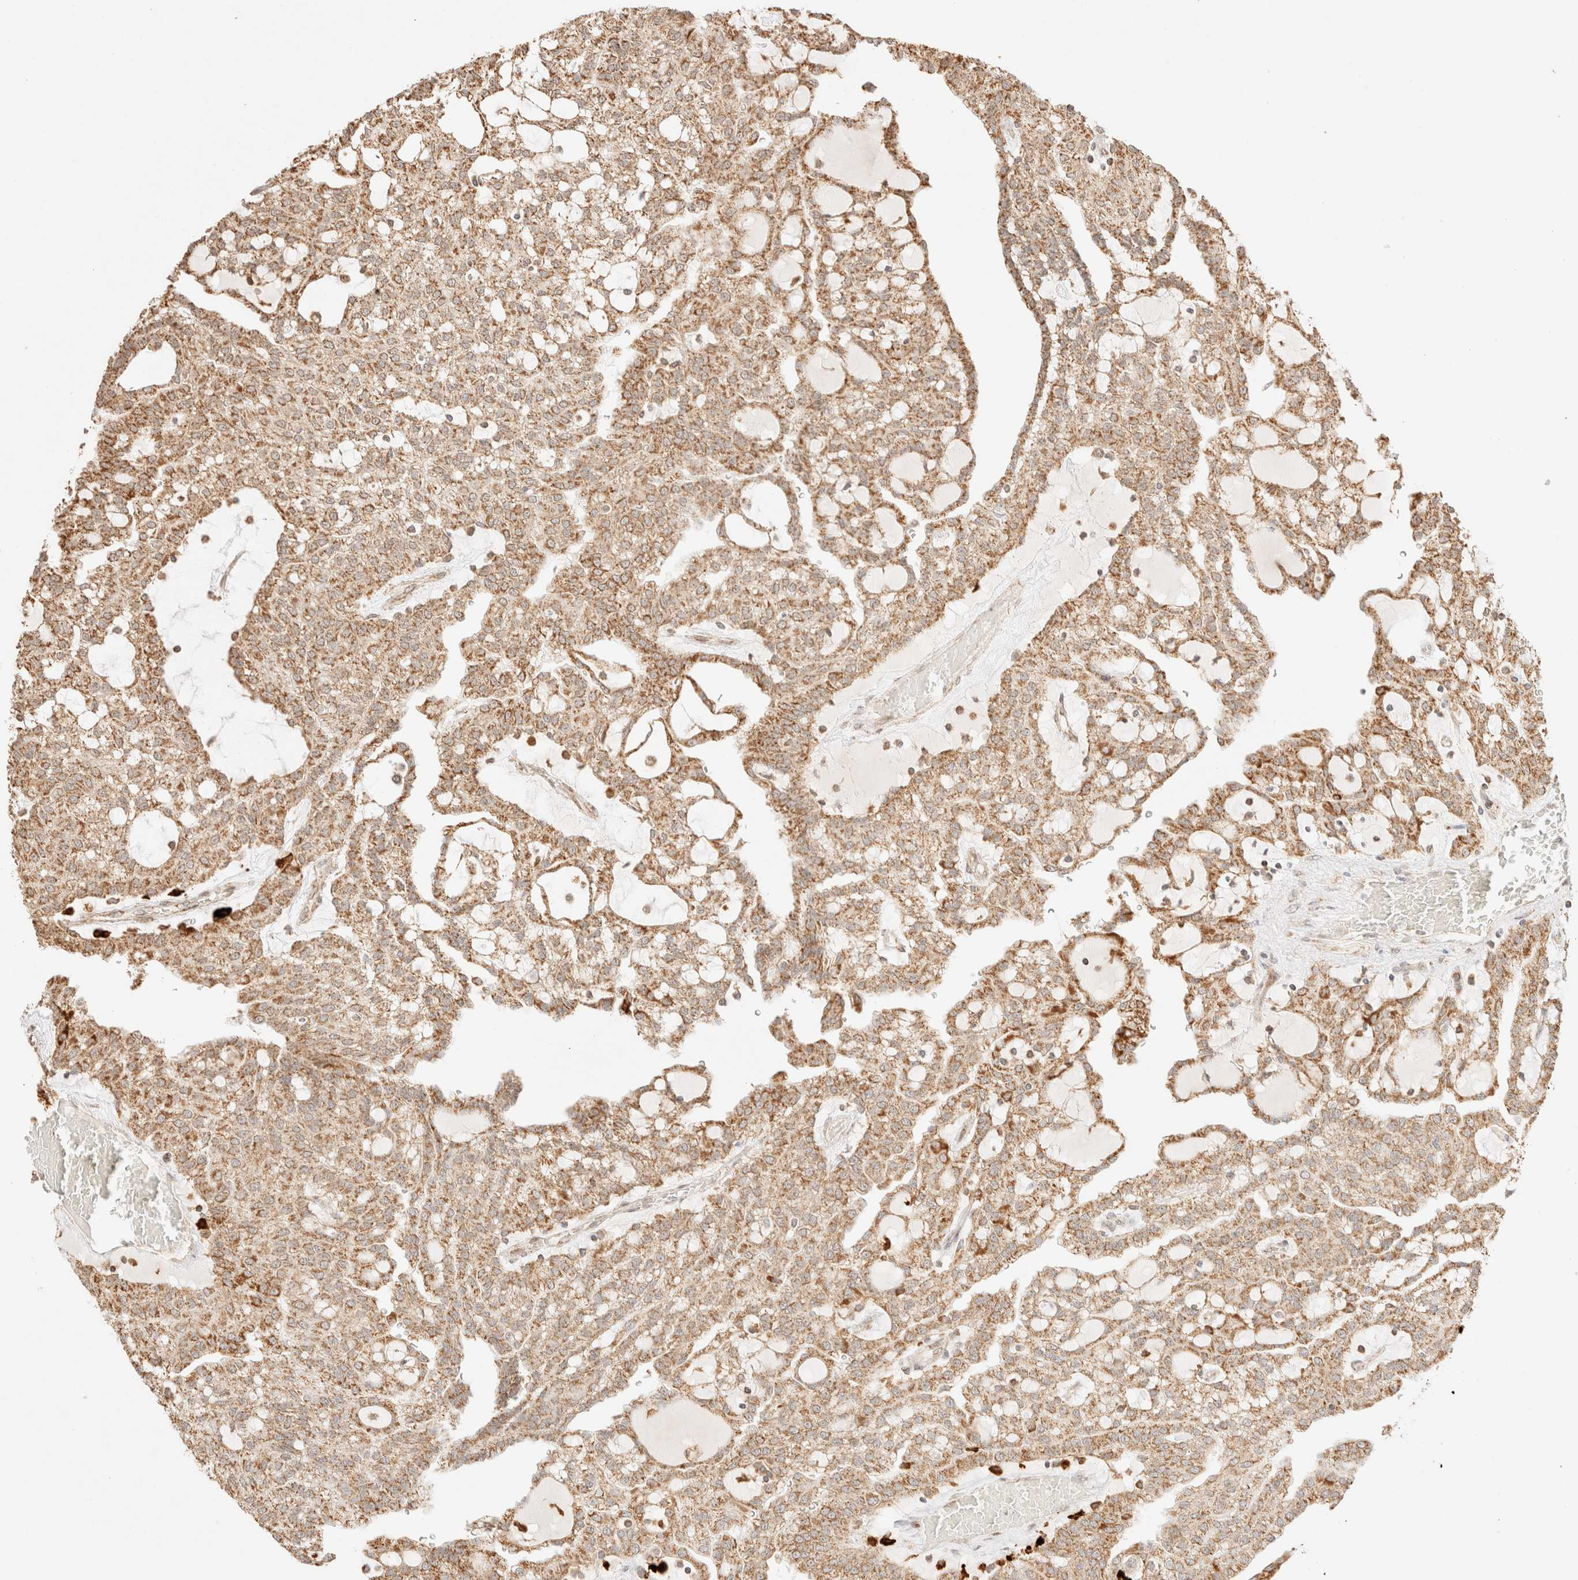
{"staining": {"intensity": "moderate", "quantity": ">75%", "location": "cytoplasmic/membranous"}, "tissue": "renal cancer", "cell_type": "Tumor cells", "image_type": "cancer", "snomed": [{"axis": "morphology", "description": "Adenocarcinoma, NOS"}, {"axis": "topography", "description": "Kidney"}], "caption": "Immunohistochemical staining of renal cancer (adenocarcinoma) demonstrates moderate cytoplasmic/membranous protein expression in approximately >75% of tumor cells. (DAB IHC with brightfield microscopy, high magnification).", "gene": "TACO1", "patient": {"sex": "male", "age": 63}}